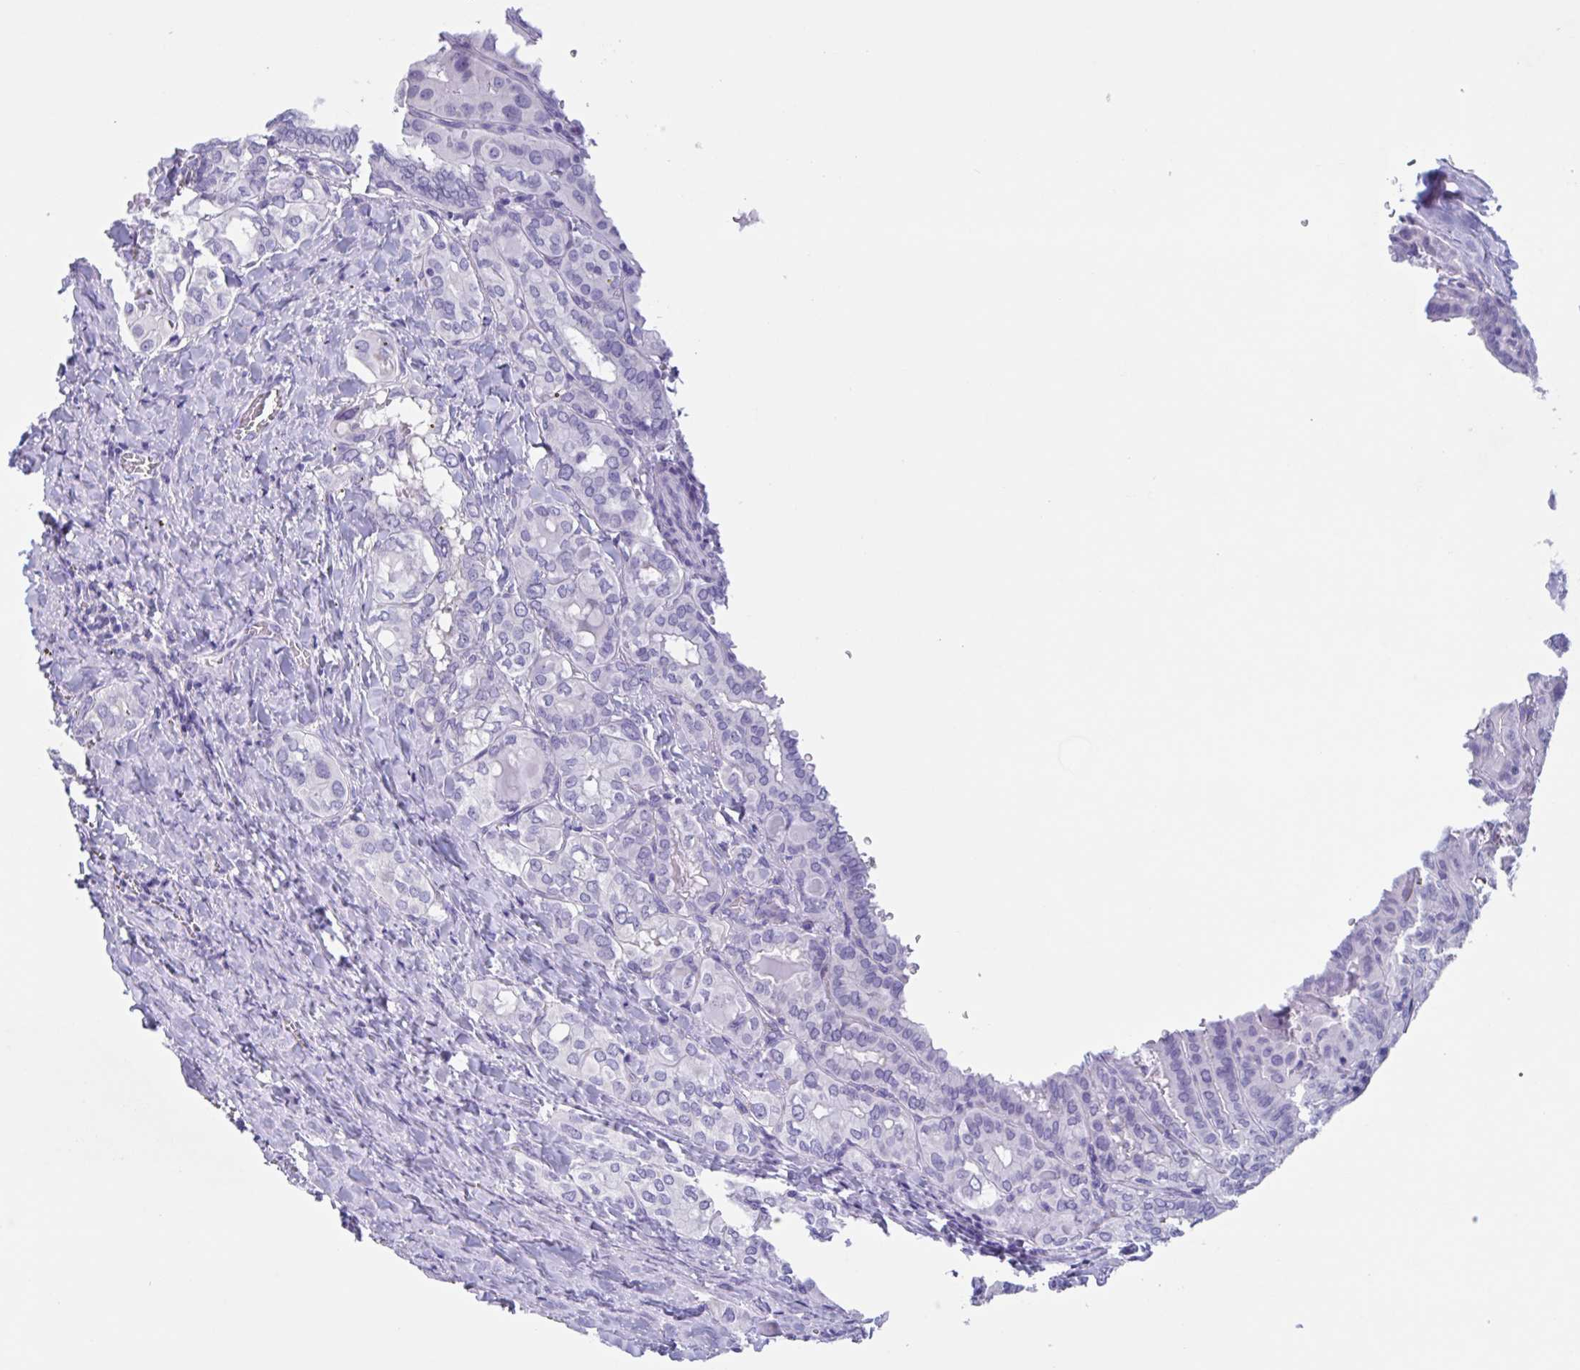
{"staining": {"intensity": "negative", "quantity": "none", "location": "none"}, "tissue": "thyroid cancer", "cell_type": "Tumor cells", "image_type": "cancer", "snomed": [{"axis": "morphology", "description": "Papillary adenocarcinoma, NOS"}, {"axis": "topography", "description": "Thyroid gland"}], "caption": "Micrograph shows no protein staining in tumor cells of thyroid cancer tissue.", "gene": "USP35", "patient": {"sex": "female", "age": 46}}